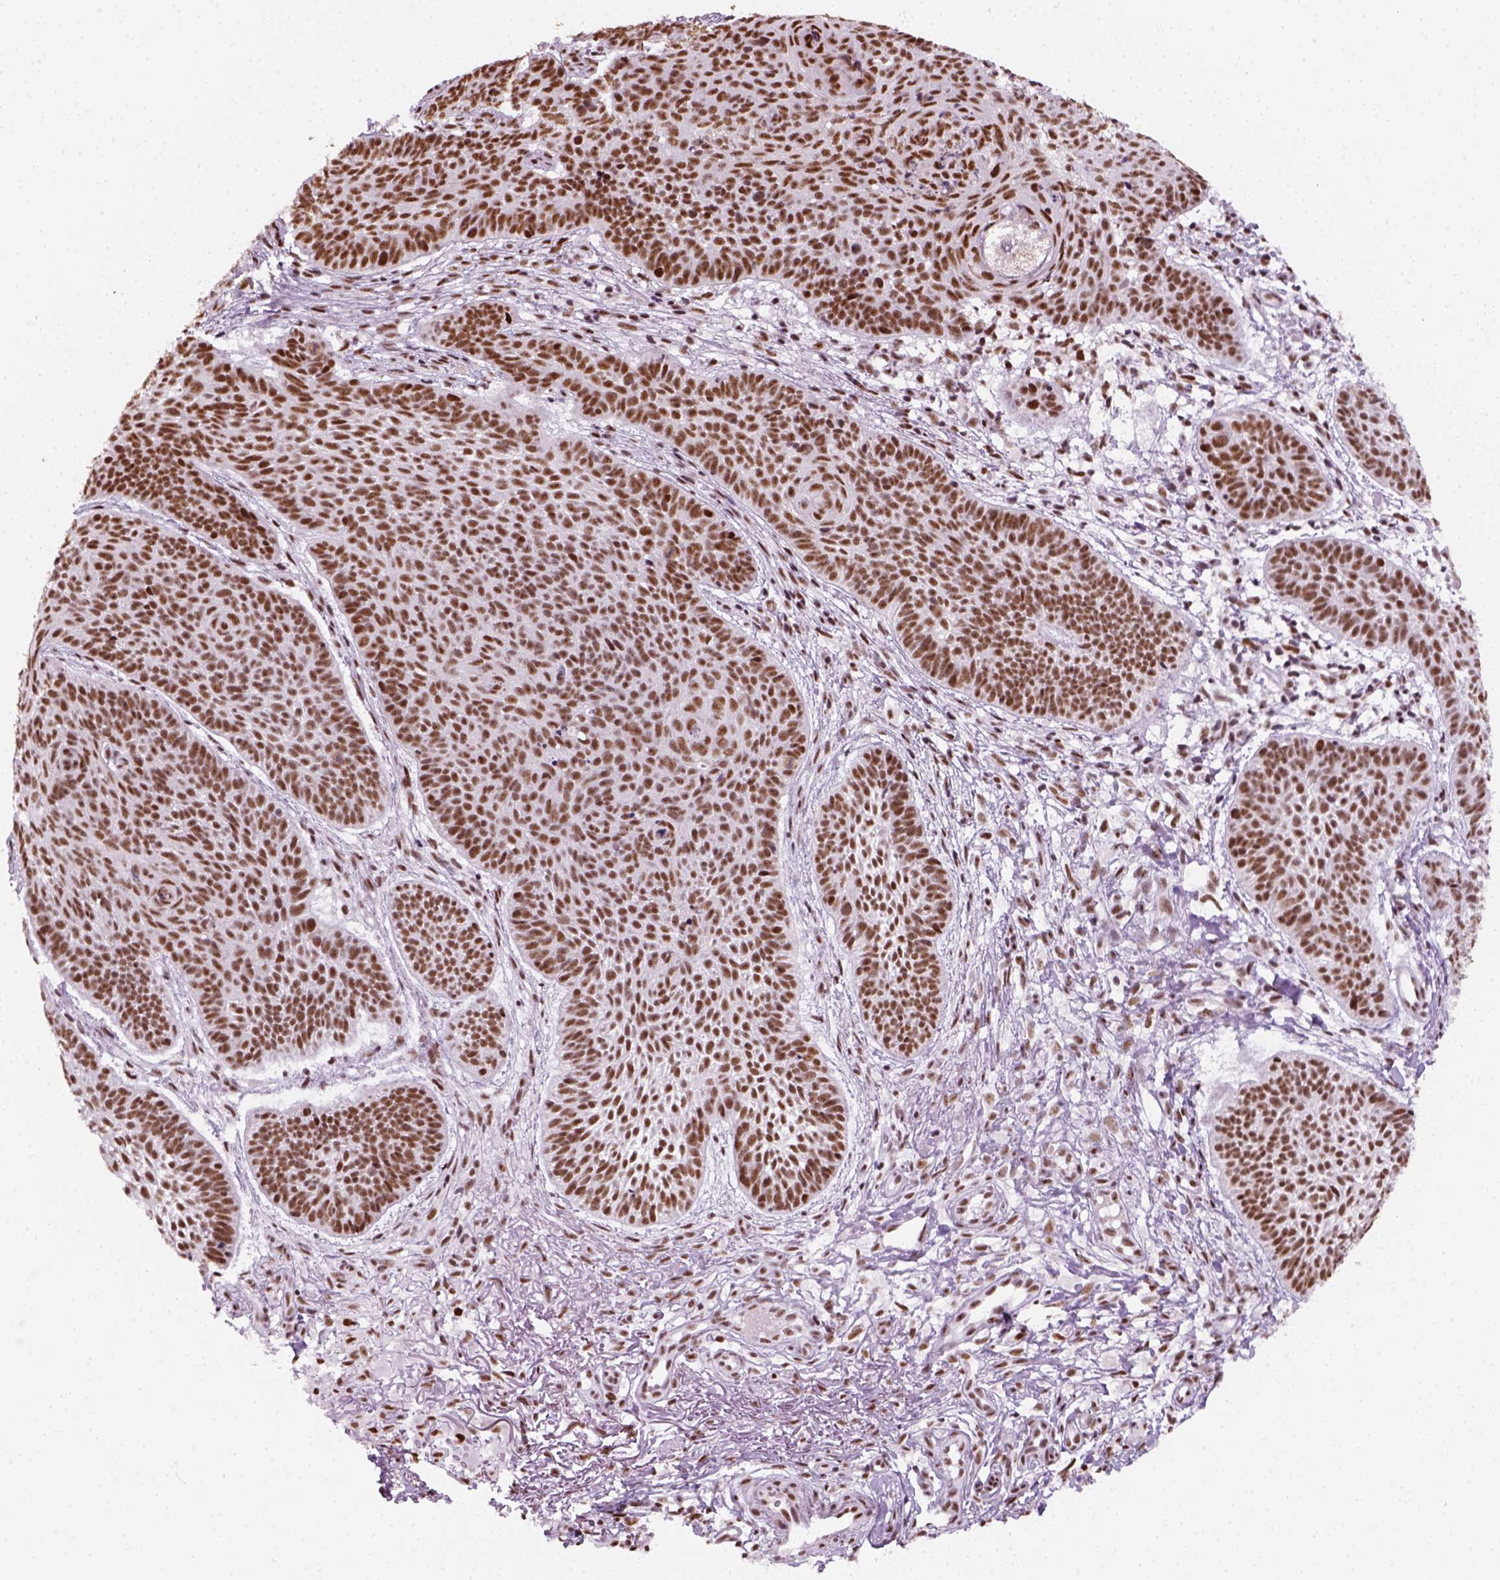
{"staining": {"intensity": "moderate", "quantity": ">75%", "location": "nuclear"}, "tissue": "skin cancer", "cell_type": "Tumor cells", "image_type": "cancer", "snomed": [{"axis": "morphology", "description": "Basal cell carcinoma"}, {"axis": "topography", "description": "Skin"}], "caption": "Tumor cells show medium levels of moderate nuclear expression in approximately >75% of cells in human skin basal cell carcinoma.", "gene": "GTF2F1", "patient": {"sex": "male", "age": 72}}